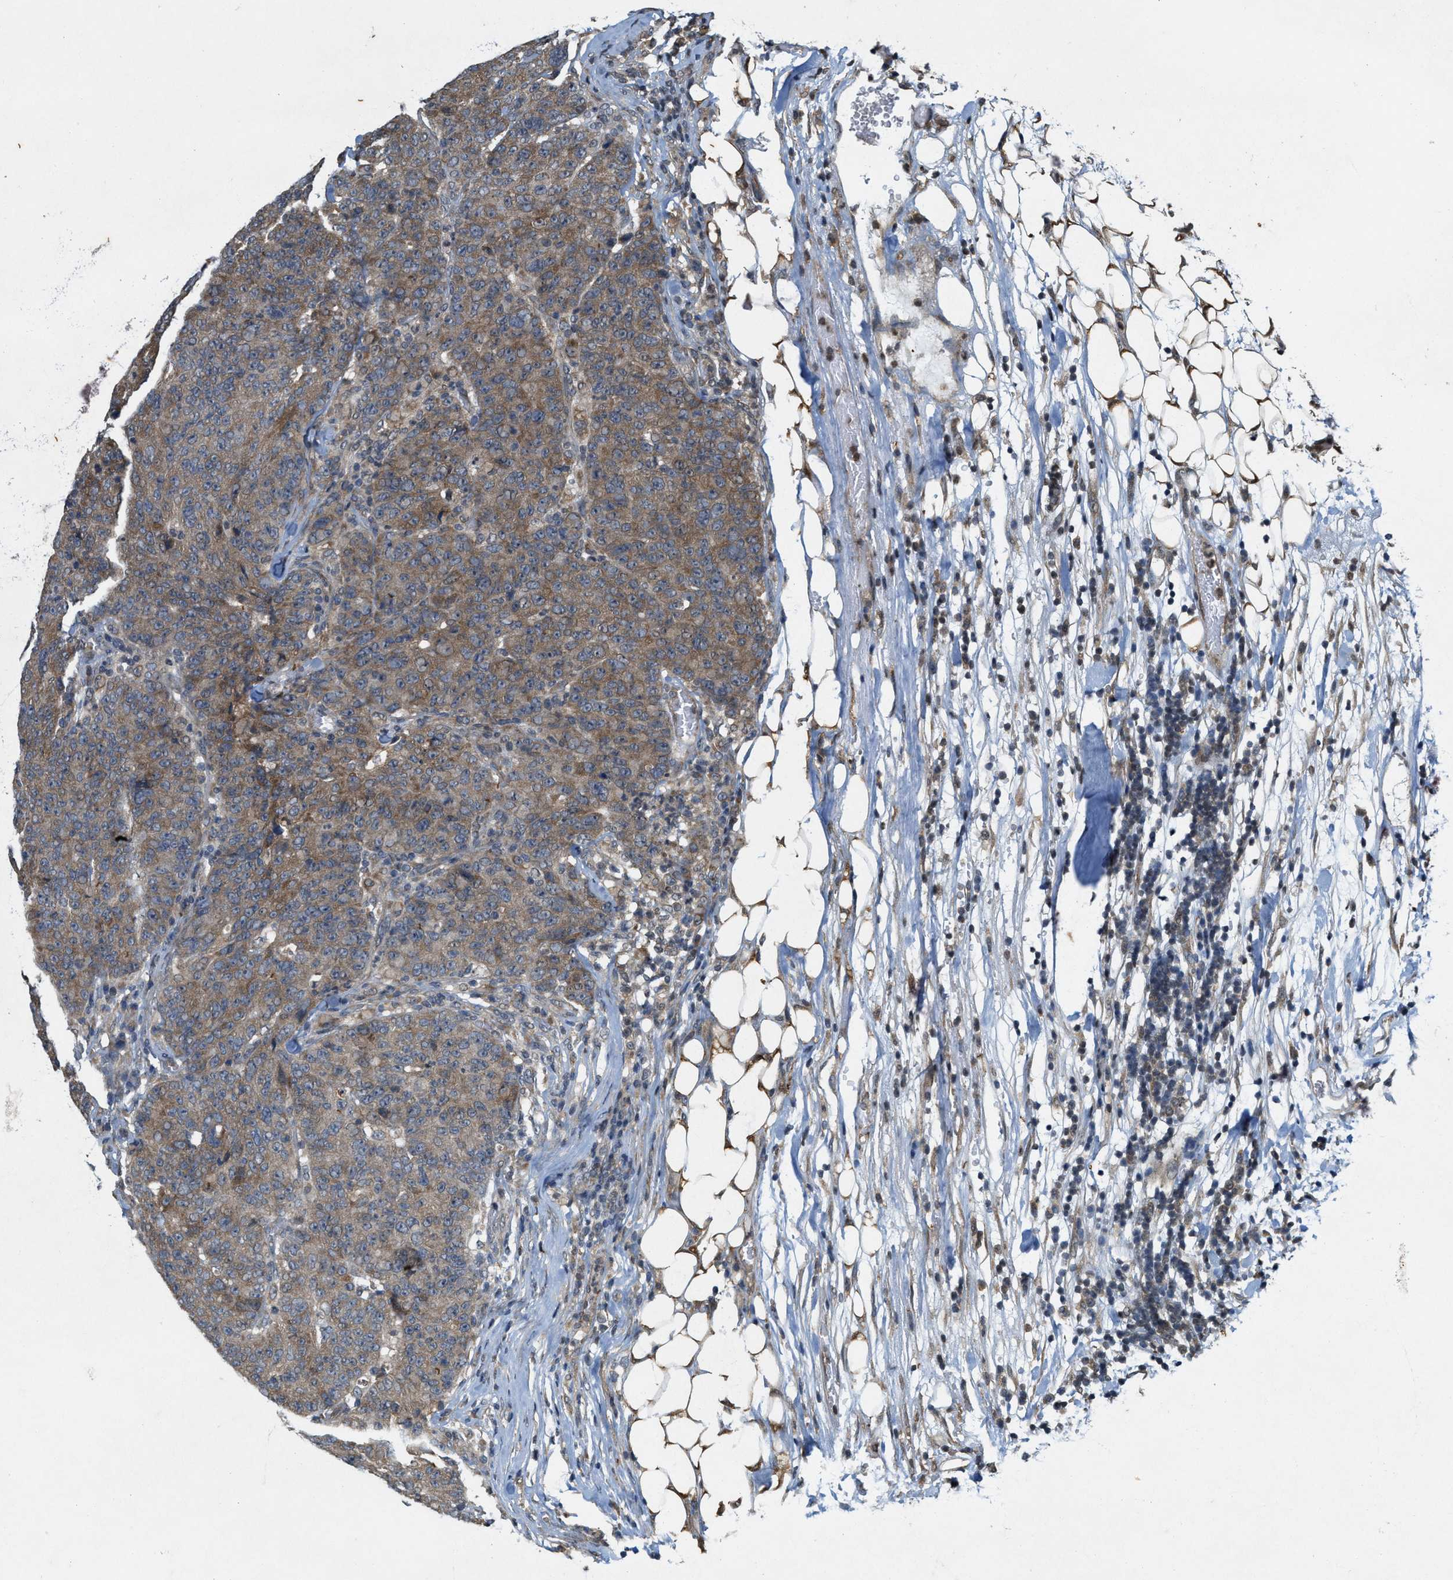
{"staining": {"intensity": "weak", "quantity": ">75%", "location": "cytoplasmic/membranous"}, "tissue": "colorectal cancer", "cell_type": "Tumor cells", "image_type": "cancer", "snomed": [{"axis": "morphology", "description": "Adenocarcinoma, NOS"}, {"axis": "topography", "description": "Colon"}], "caption": "Colorectal adenocarcinoma tissue exhibits weak cytoplasmic/membranous staining in about >75% of tumor cells The staining was performed using DAB (3,3'-diaminobenzidine) to visualize the protein expression in brown, while the nuclei were stained in blue with hematoxylin (Magnification: 20x).", "gene": "KIF21A", "patient": {"sex": "female", "age": 53}}